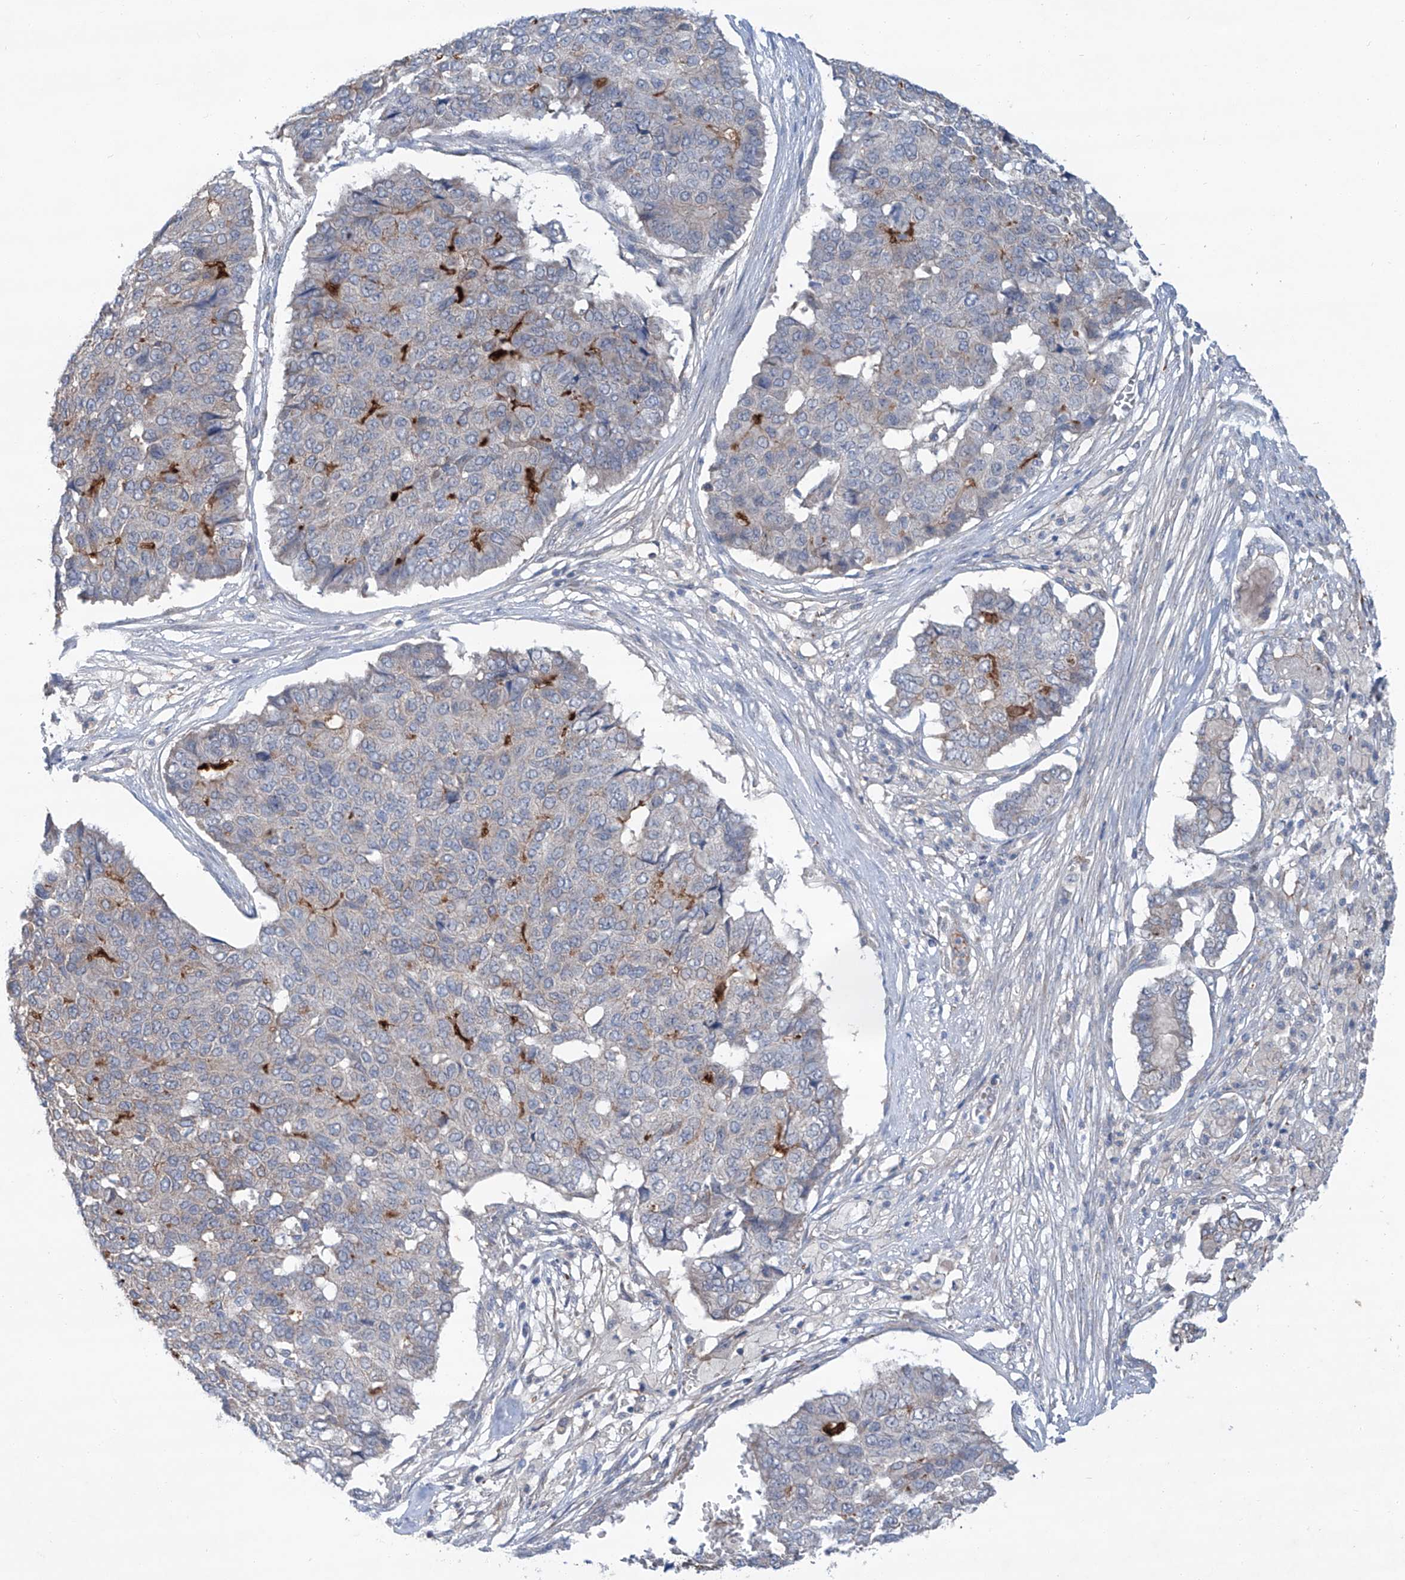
{"staining": {"intensity": "moderate", "quantity": "<25%", "location": "cytoplasmic/membranous"}, "tissue": "pancreatic cancer", "cell_type": "Tumor cells", "image_type": "cancer", "snomed": [{"axis": "morphology", "description": "Adenocarcinoma, NOS"}, {"axis": "topography", "description": "Pancreas"}], "caption": "Immunohistochemical staining of pancreatic cancer displays low levels of moderate cytoplasmic/membranous protein expression in approximately <25% of tumor cells.", "gene": "SIX4", "patient": {"sex": "male", "age": 50}}